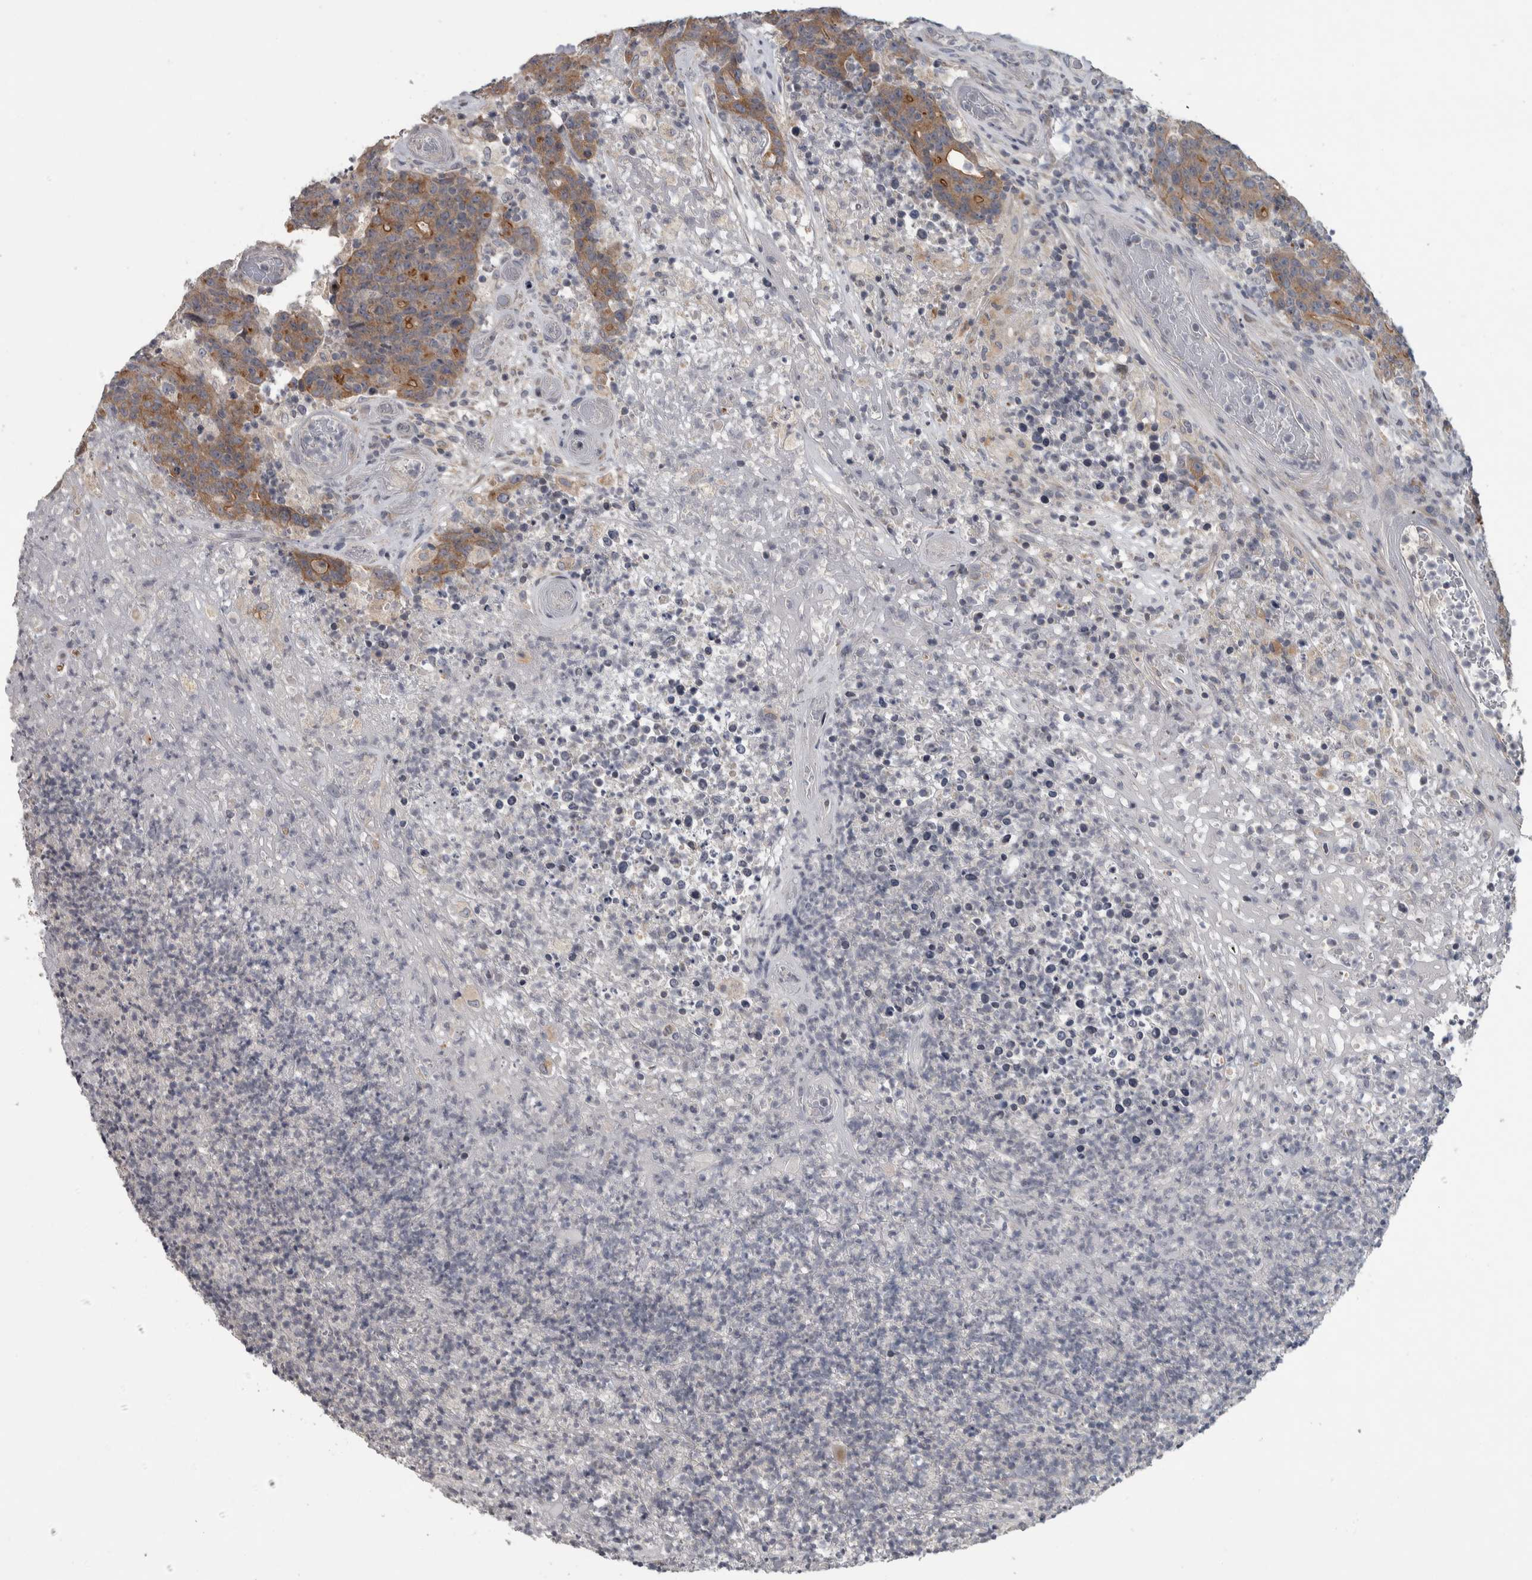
{"staining": {"intensity": "moderate", "quantity": ">75%", "location": "cytoplasmic/membranous"}, "tissue": "colorectal cancer", "cell_type": "Tumor cells", "image_type": "cancer", "snomed": [{"axis": "morphology", "description": "Normal tissue, NOS"}, {"axis": "morphology", "description": "Adenocarcinoma, NOS"}, {"axis": "topography", "description": "Colon"}], "caption": "Protein expression analysis of adenocarcinoma (colorectal) displays moderate cytoplasmic/membranous positivity in approximately >75% of tumor cells.", "gene": "FAM83G", "patient": {"sex": "female", "age": 75}}